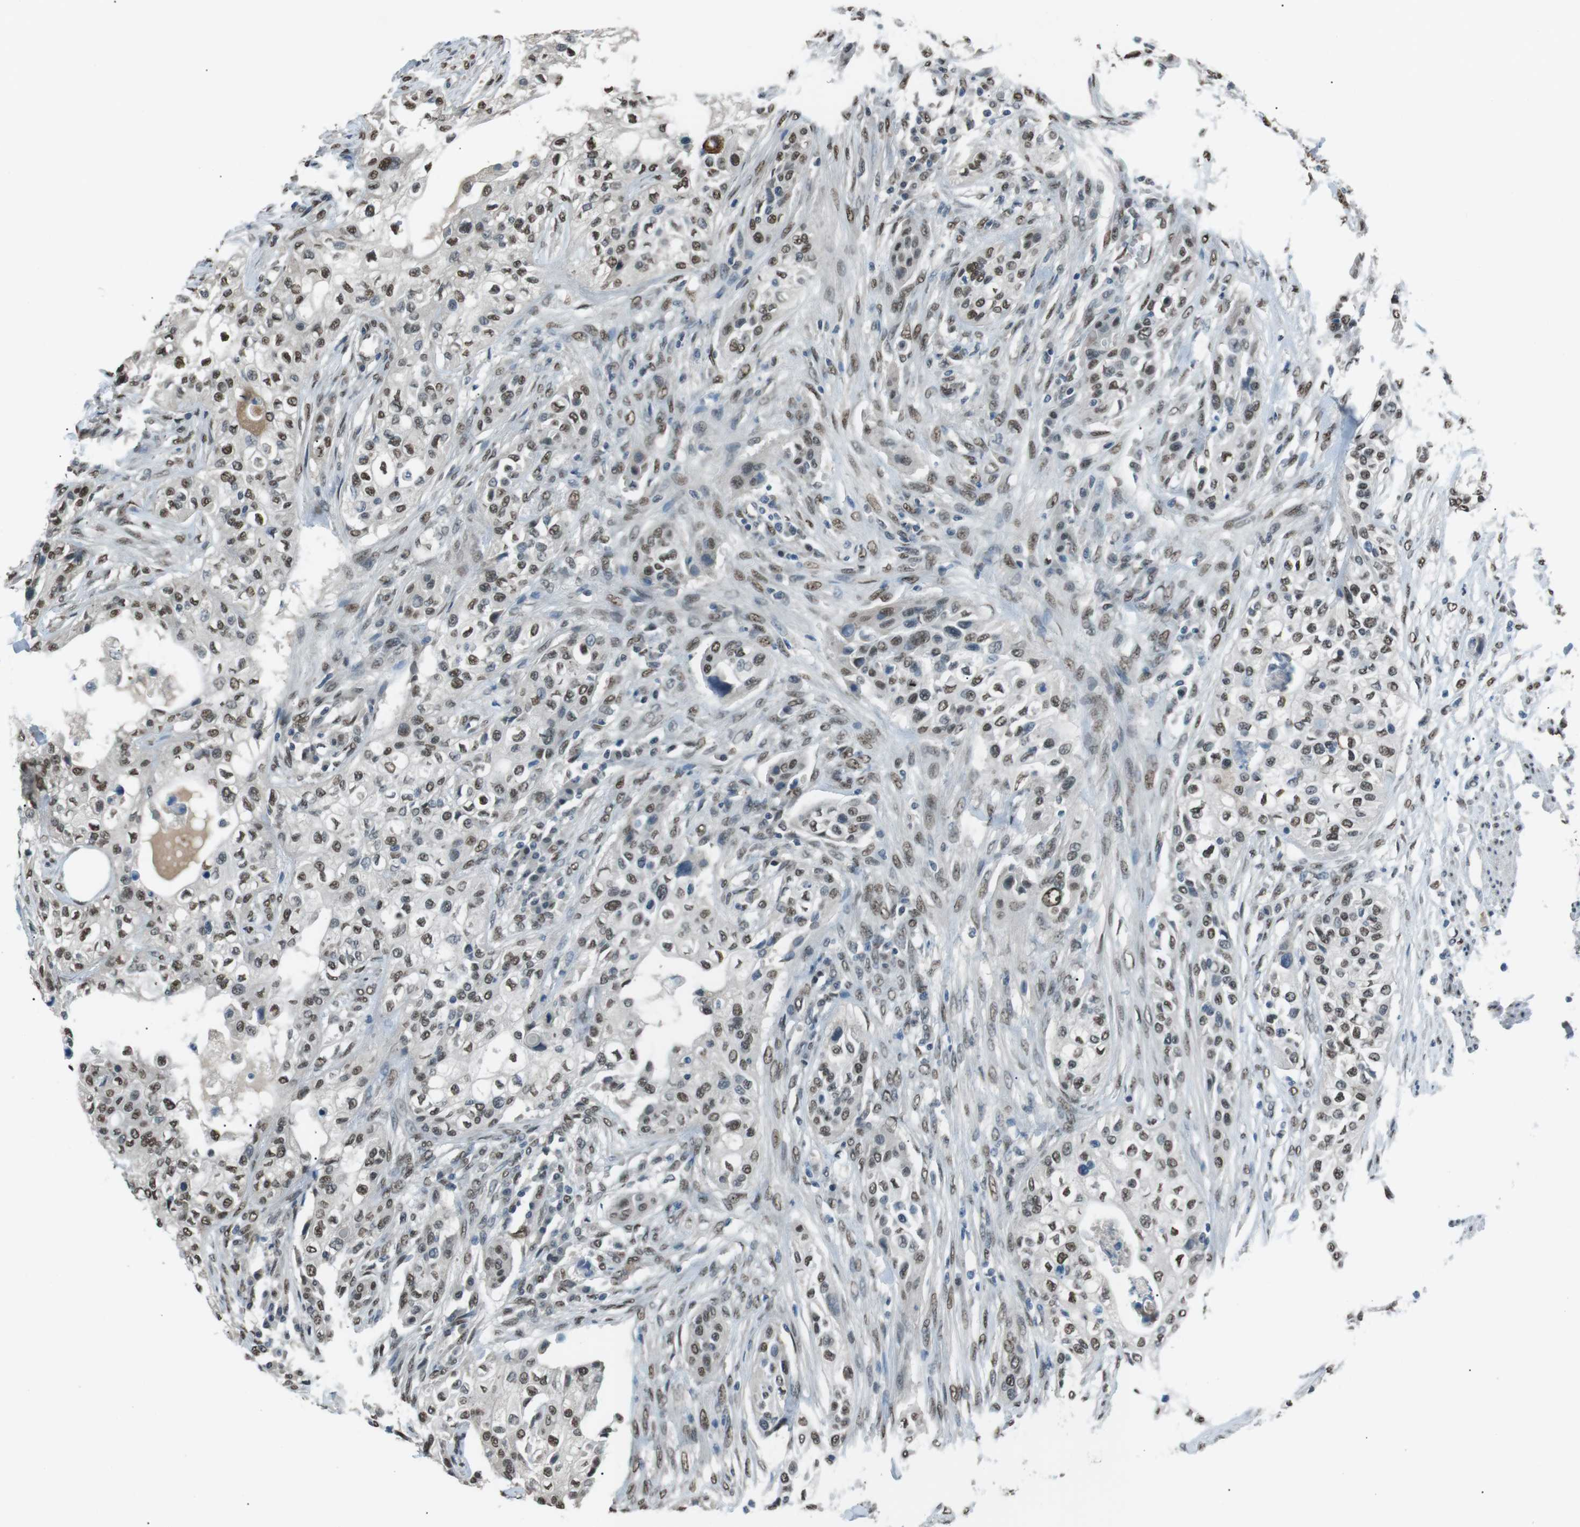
{"staining": {"intensity": "weak", "quantity": ">75%", "location": "nuclear"}, "tissue": "urothelial cancer", "cell_type": "Tumor cells", "image_type": "cancer", "snomed": [{"axis": "morphology", "description": "Urothelial carcinoma, High grade"}, {"axis": "topography", "description": "Urinary bladder"}], "caption": "Immunohistochemistry (DAB) staining of urothelial cancer reveals weak nuclear protein positivity in approximately >75% of tumor cells. (Brightfield microscopy of DAB IHC at high magnification).", "gene": "SRPK2", "patient": {"sex": "male", "age": 74}}